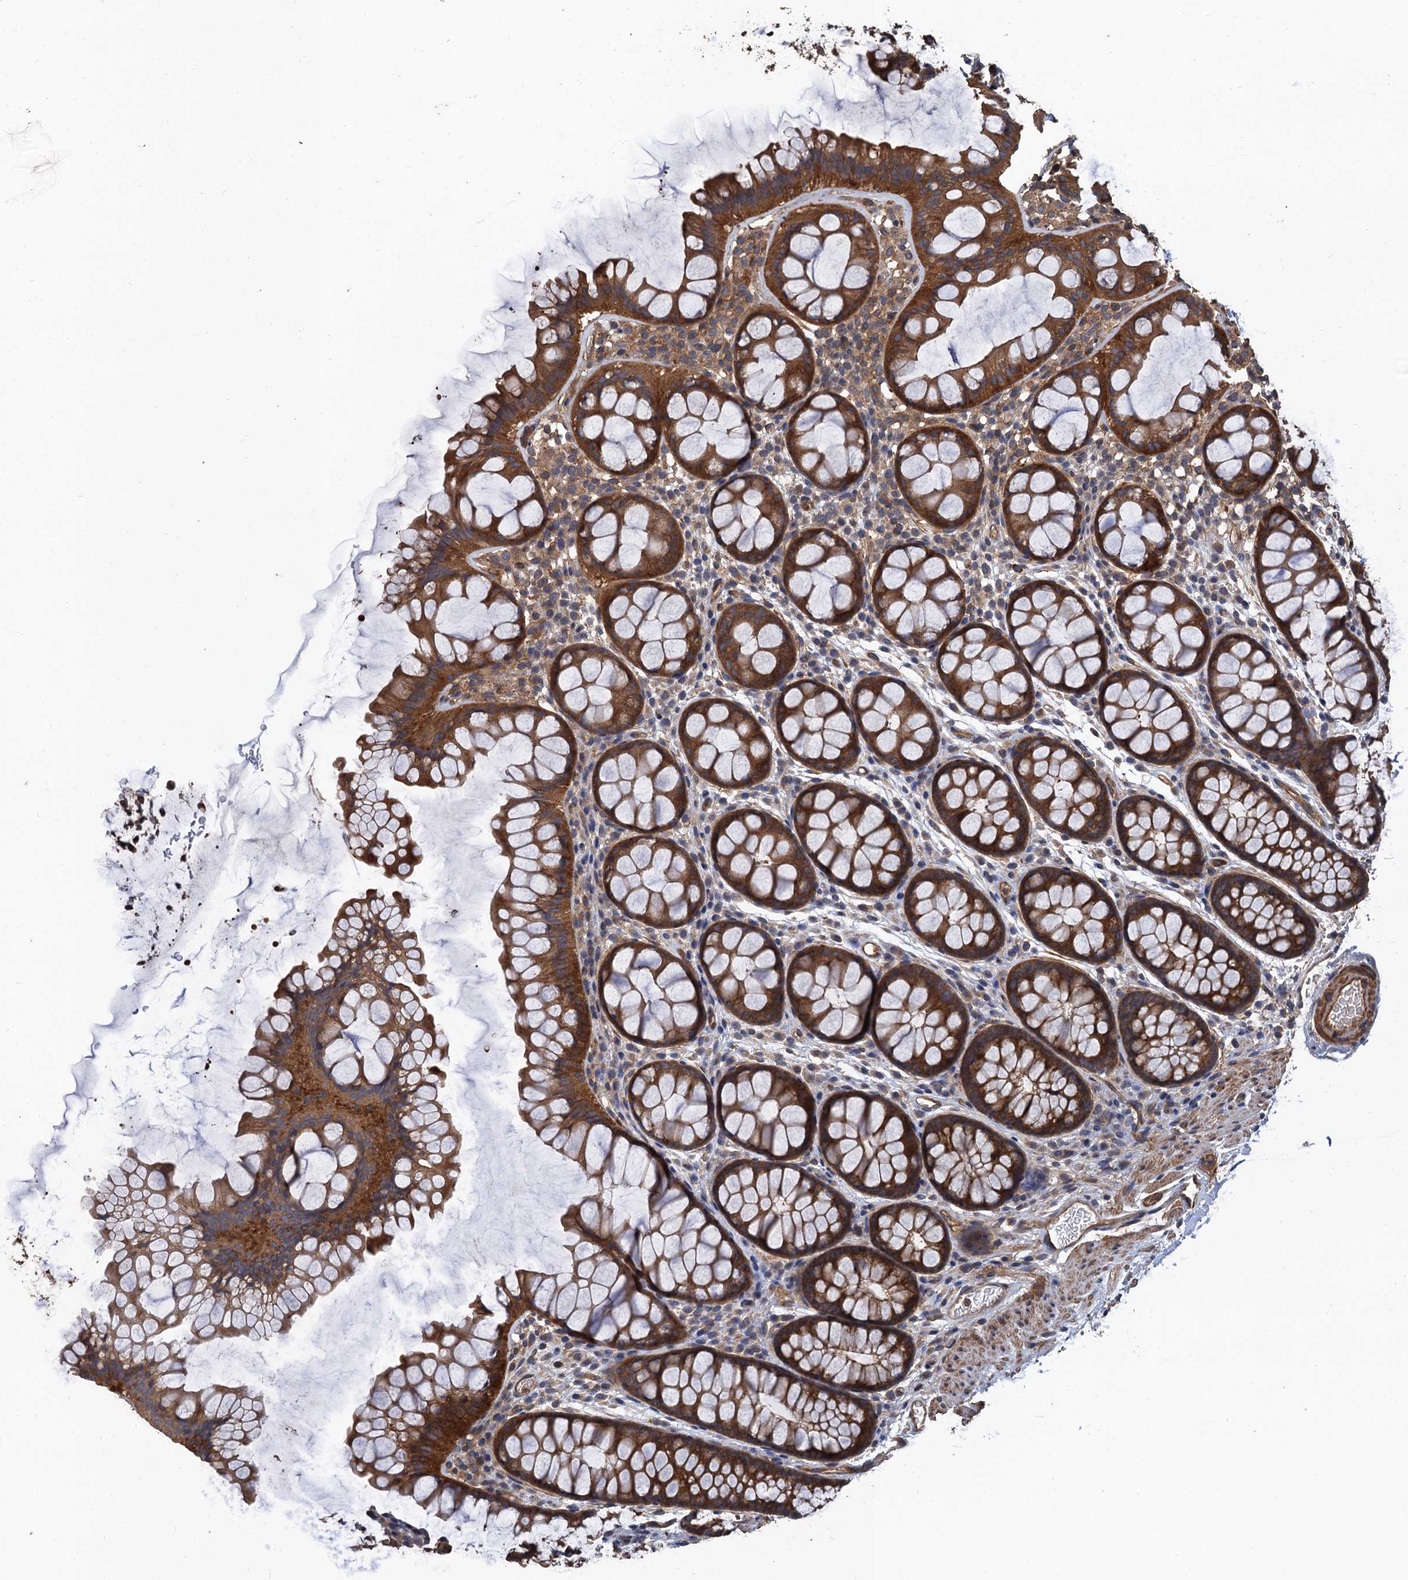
{"staining": {"intensity": "moderate", "quantity": ">75%", "location": "cytoplasmic/membranous"}, "tissue": "colon", "cell_type": "Endothelial cells", "image_type": "normal", "snomed": [{"axis": "morphology", "description": "Normal tissue, NOS"}, {"axis": "topography", "description": "Colon"}], "caption": "Immunohistochemical staining of unremarkable colon reveals medium levels of moderate cytoplasmic/membranous expression in approximately >75% of endothelial cells.", "gene": "PPP4R1", "patient": {"sex": "female", "age": 82}}